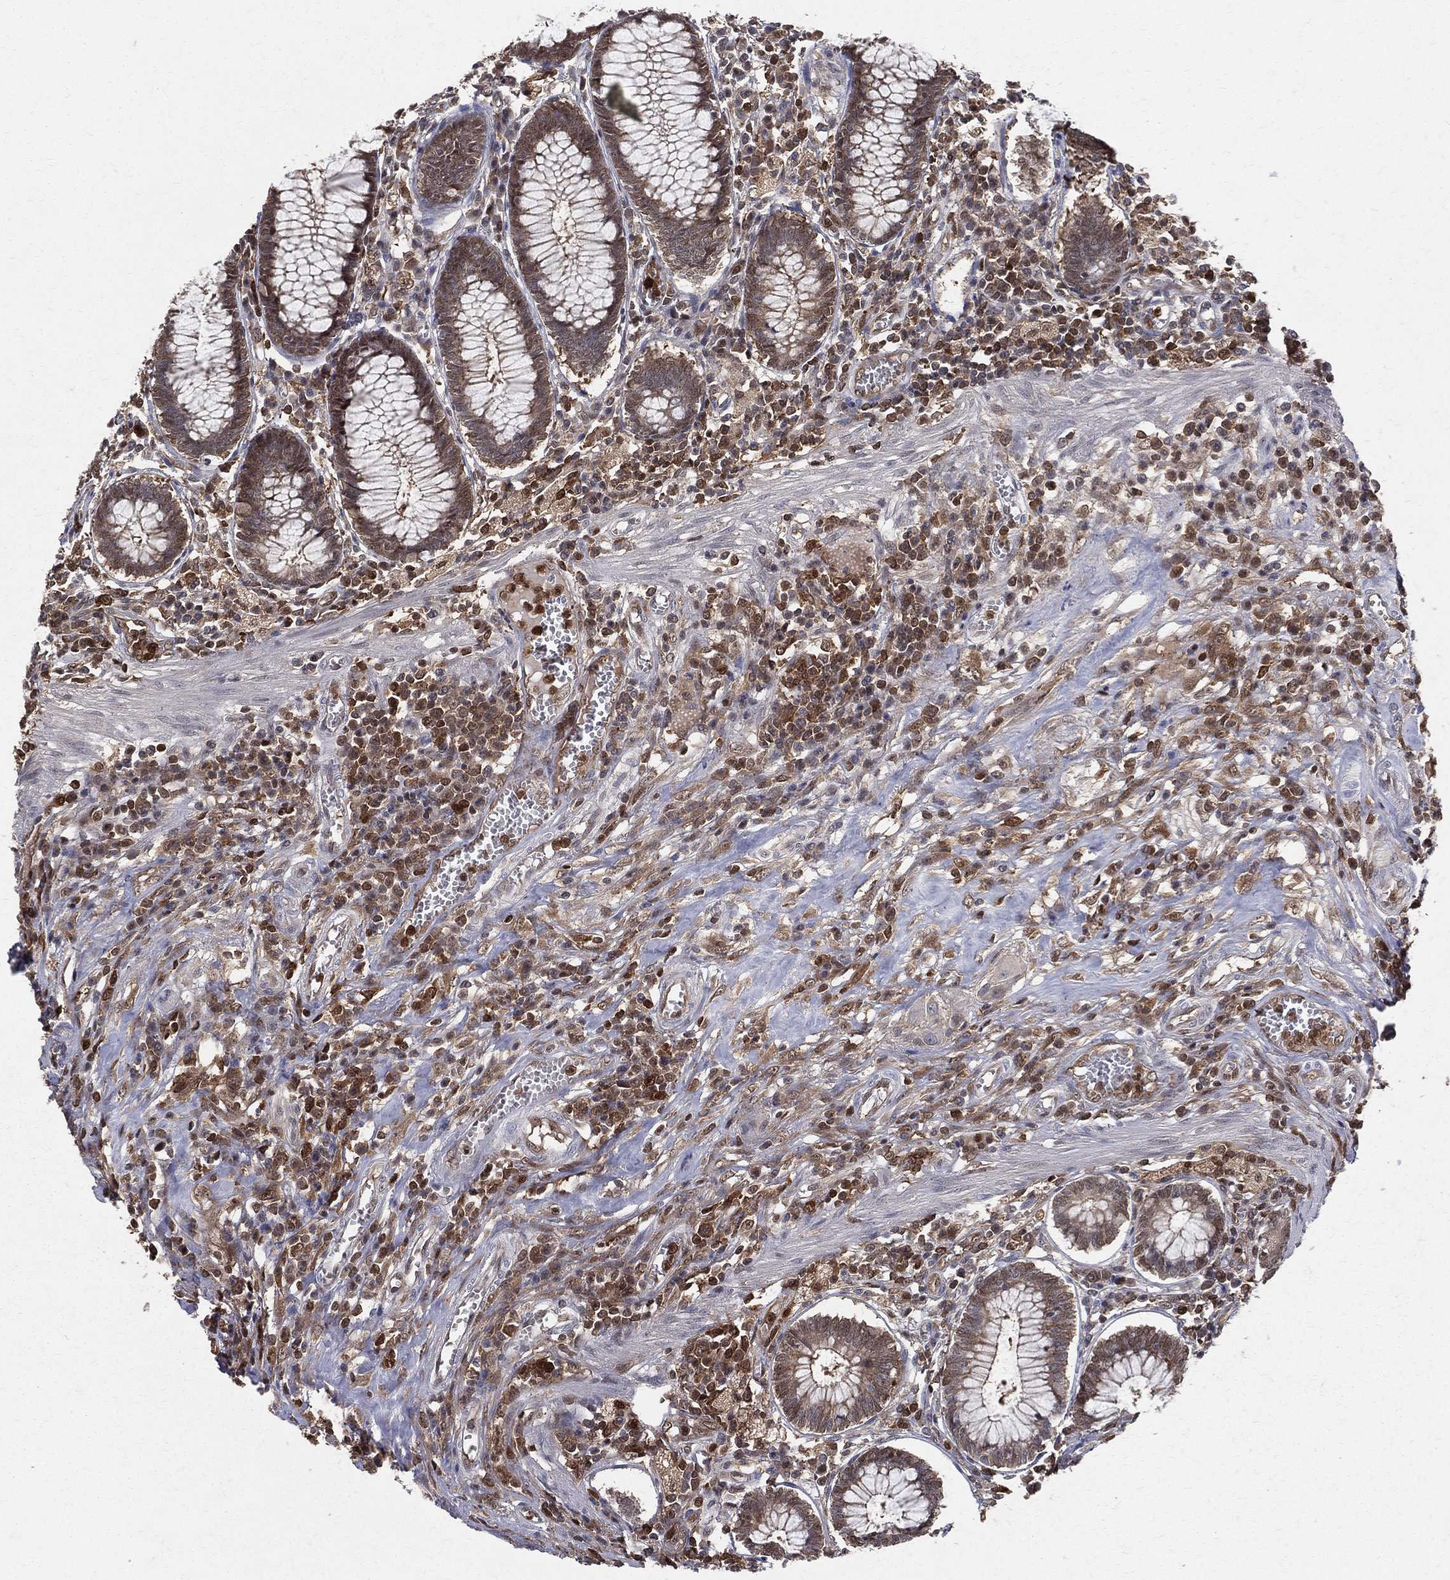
{"staining": {"intensity": "moderate", "quantity": "25%-75%", "location": "nuclear"}, "tissue": "colon", "cell_type": "Endothelial cells", "image_type": "normal", "snomed": [{"axis": "morphology", "description": "Normal tissue, NOS"}, {"axis": "topography", "description": "Colon"}], "caption": "Immunohistochemistry (IHC) image of normal colon: colon stained using immunohistochemistry (IHC) demonstrates medium levels of moderate protein expression localized specifically in the nuclear of endothelial cells, appearing as a nuclear brown color.", "gene": "ENO1", "patient": {"sex": "male", "age": 65}}